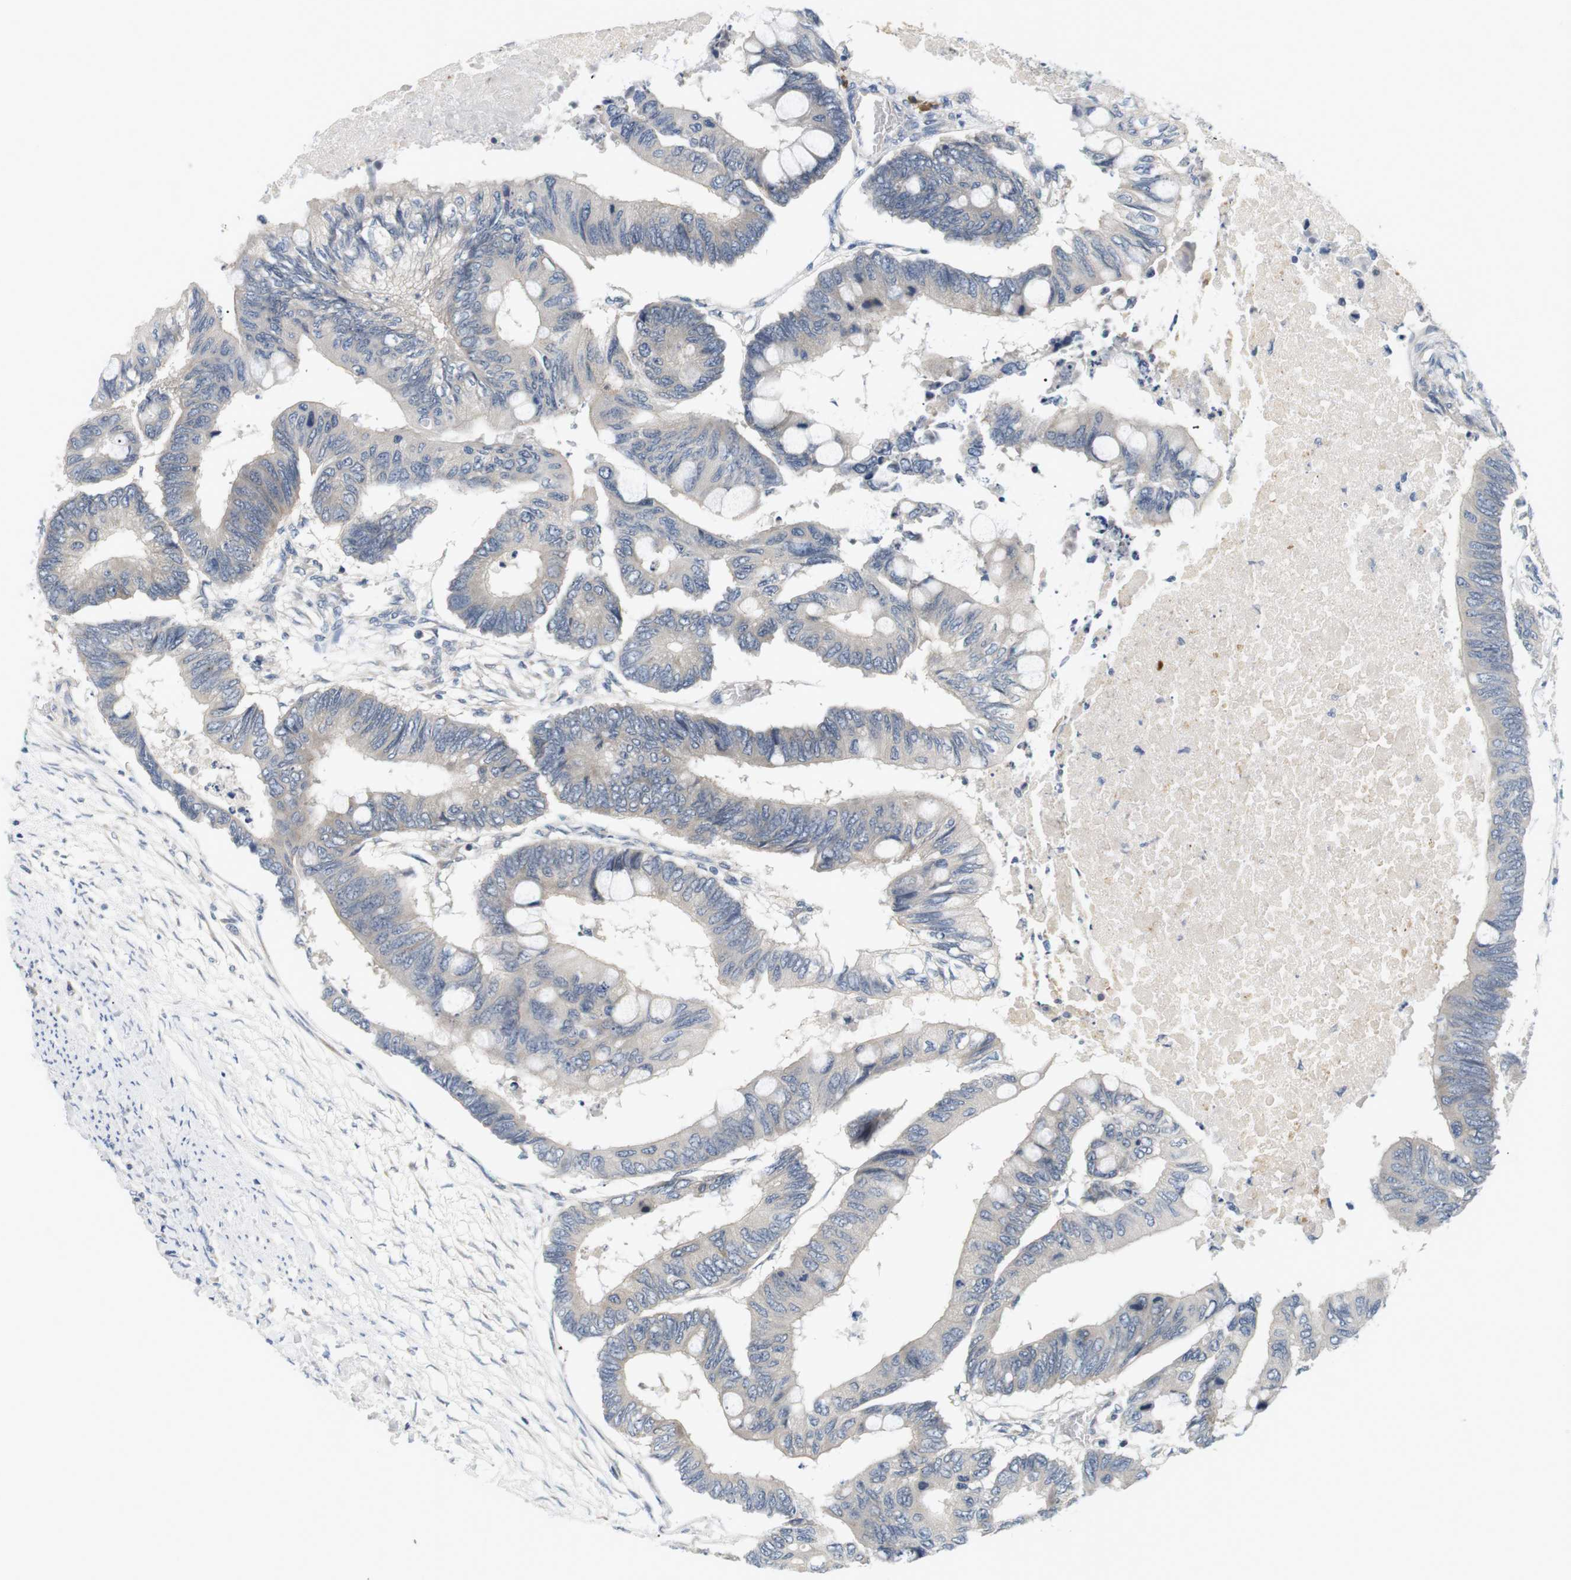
{"staining": {"intensity": "negative", "quantity": "none", "location": "none"}, "tissue": "colorectal cancer", "cell_type": "Tumor cells", "image_type": "cancer", "snomed": [{"axis": "morphology", "description": "Normal tissue, NOS"}, {"axis": "morphology", "description": "Adenocarcinoma, NOS"}, {"axis": "topography", "description": "Rectum"}, {"axis": "topography", "description": "Peripheral nerve tissue"}], "caption": "Photomicrograph shows no significant protein staining in tumor cells of colorectal cancer.", "gene": "EVA1C", "patient": {"sex": "male", "age": 92}}